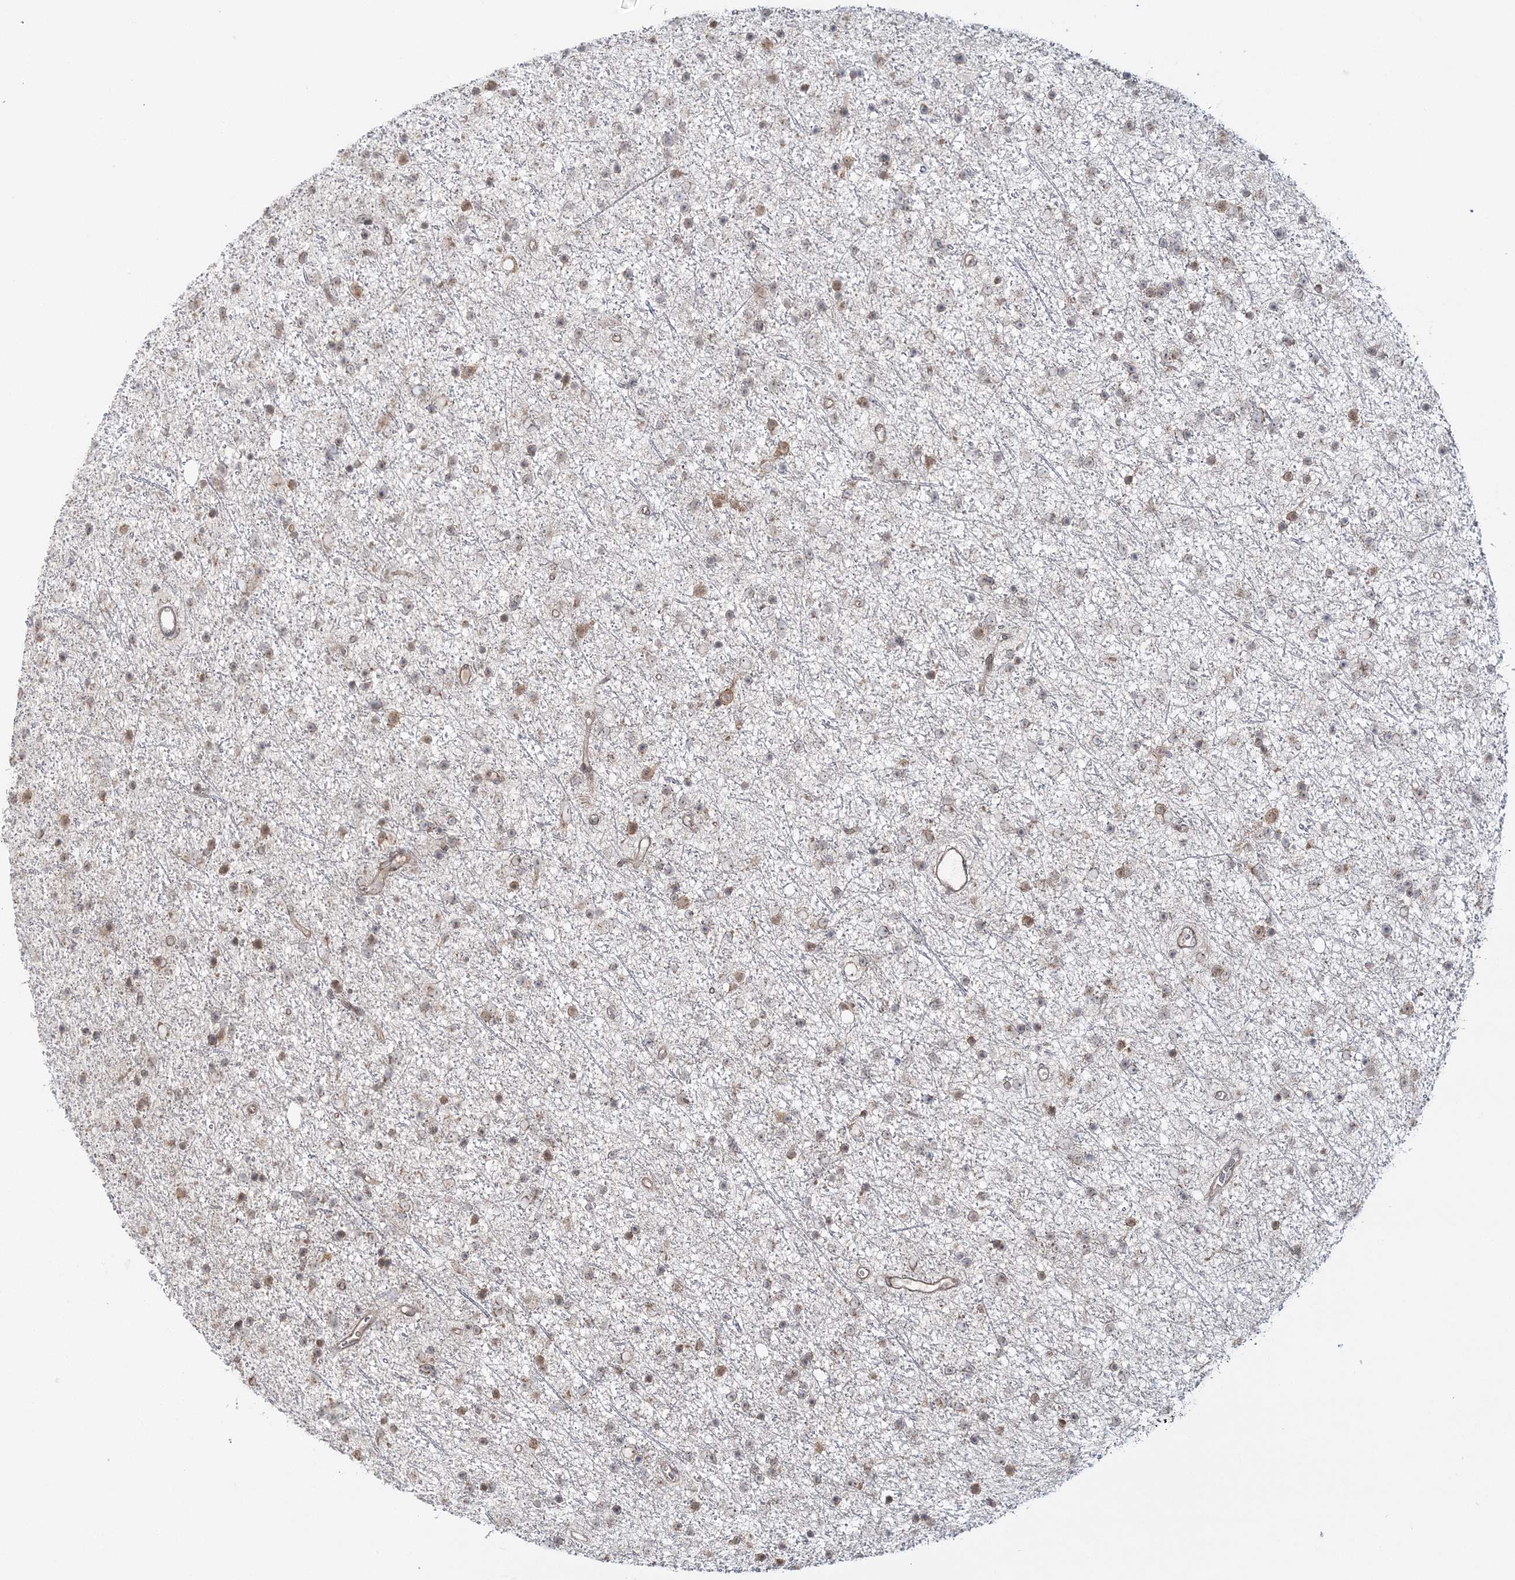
{"staining": {"intensity": "weak", "quantity": "25%-75%", "location": "cytoplasmic/membranous,nuclear"}, "tissue": "glioma", "cell_type": "Tumor cells", "image_type": "cancer", "snomed": [{"axis": "morphology", "description": "Glioma, malignant, Low grade"}, {"axis": "topography", "description": "Cerebral cortex"}], "caption": "Immunohistochemistry of human glioma displays low levels of weak cytoplasmic/membranous and nuclear positivity in about 25%-75% of tumor cells.", "gene": "ZFAND6", "patient": {"sex": "female", "age": 39}}